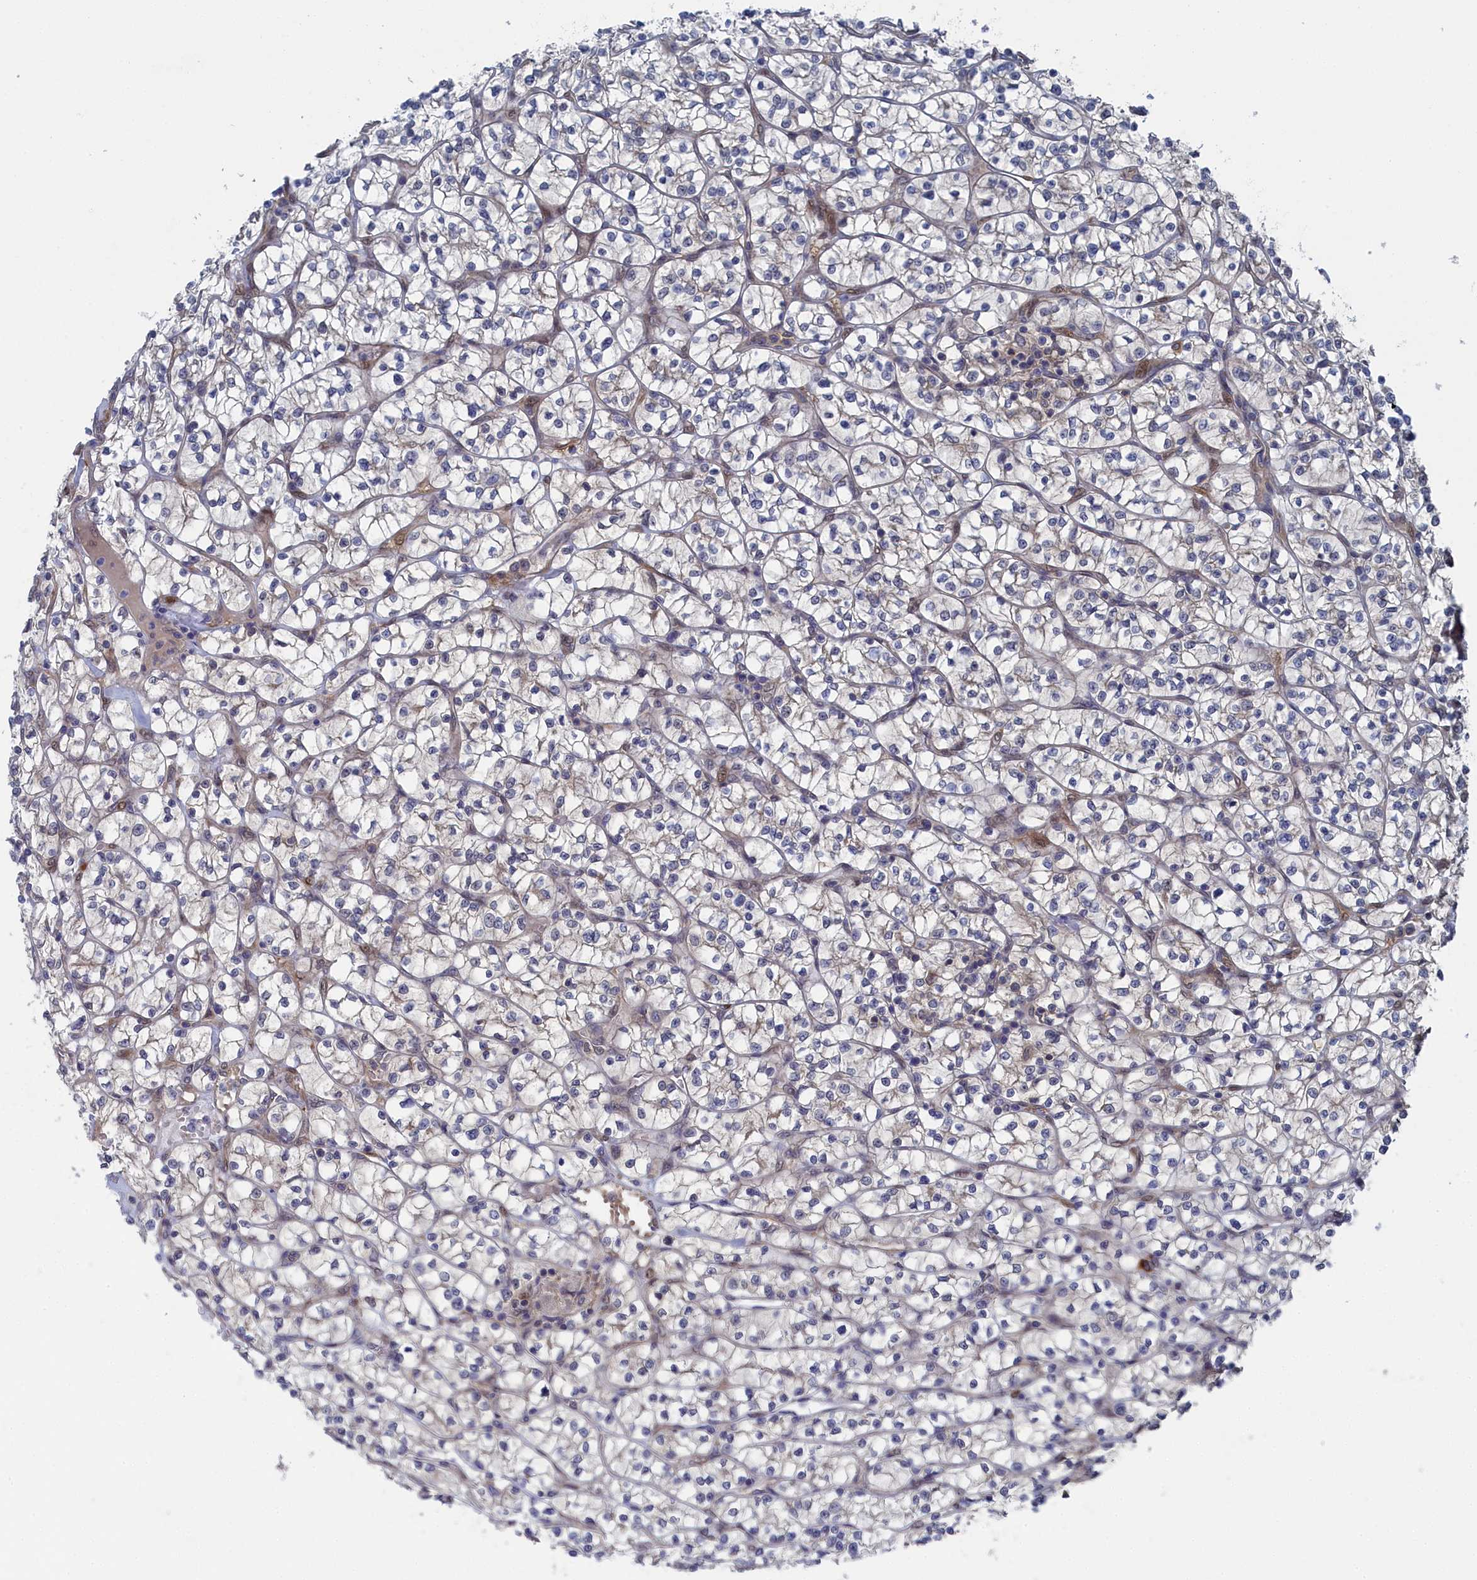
{"staining": {"intensity": "weak", "quantity": "25%-75%", "location": "cytoplasmic/membranous"}, "tissue": "renal cancer", "cell_type": "Tumor cells", "image_type": "cancer", "snomed": [{"axis": "morphology", "description": "Adenocarcinoma, NOS"}, {"axis": "topography", "description": "Kidney"}], "caption": "High-power microscopy captured an IHC image of renal adenocarcinoma, revealing weak cytoplasmic/membranous positivity in approximately 25%-75% of tumor cells.", "gene": "IRGQ", "patient": {"sex": "female", "age": 64}}